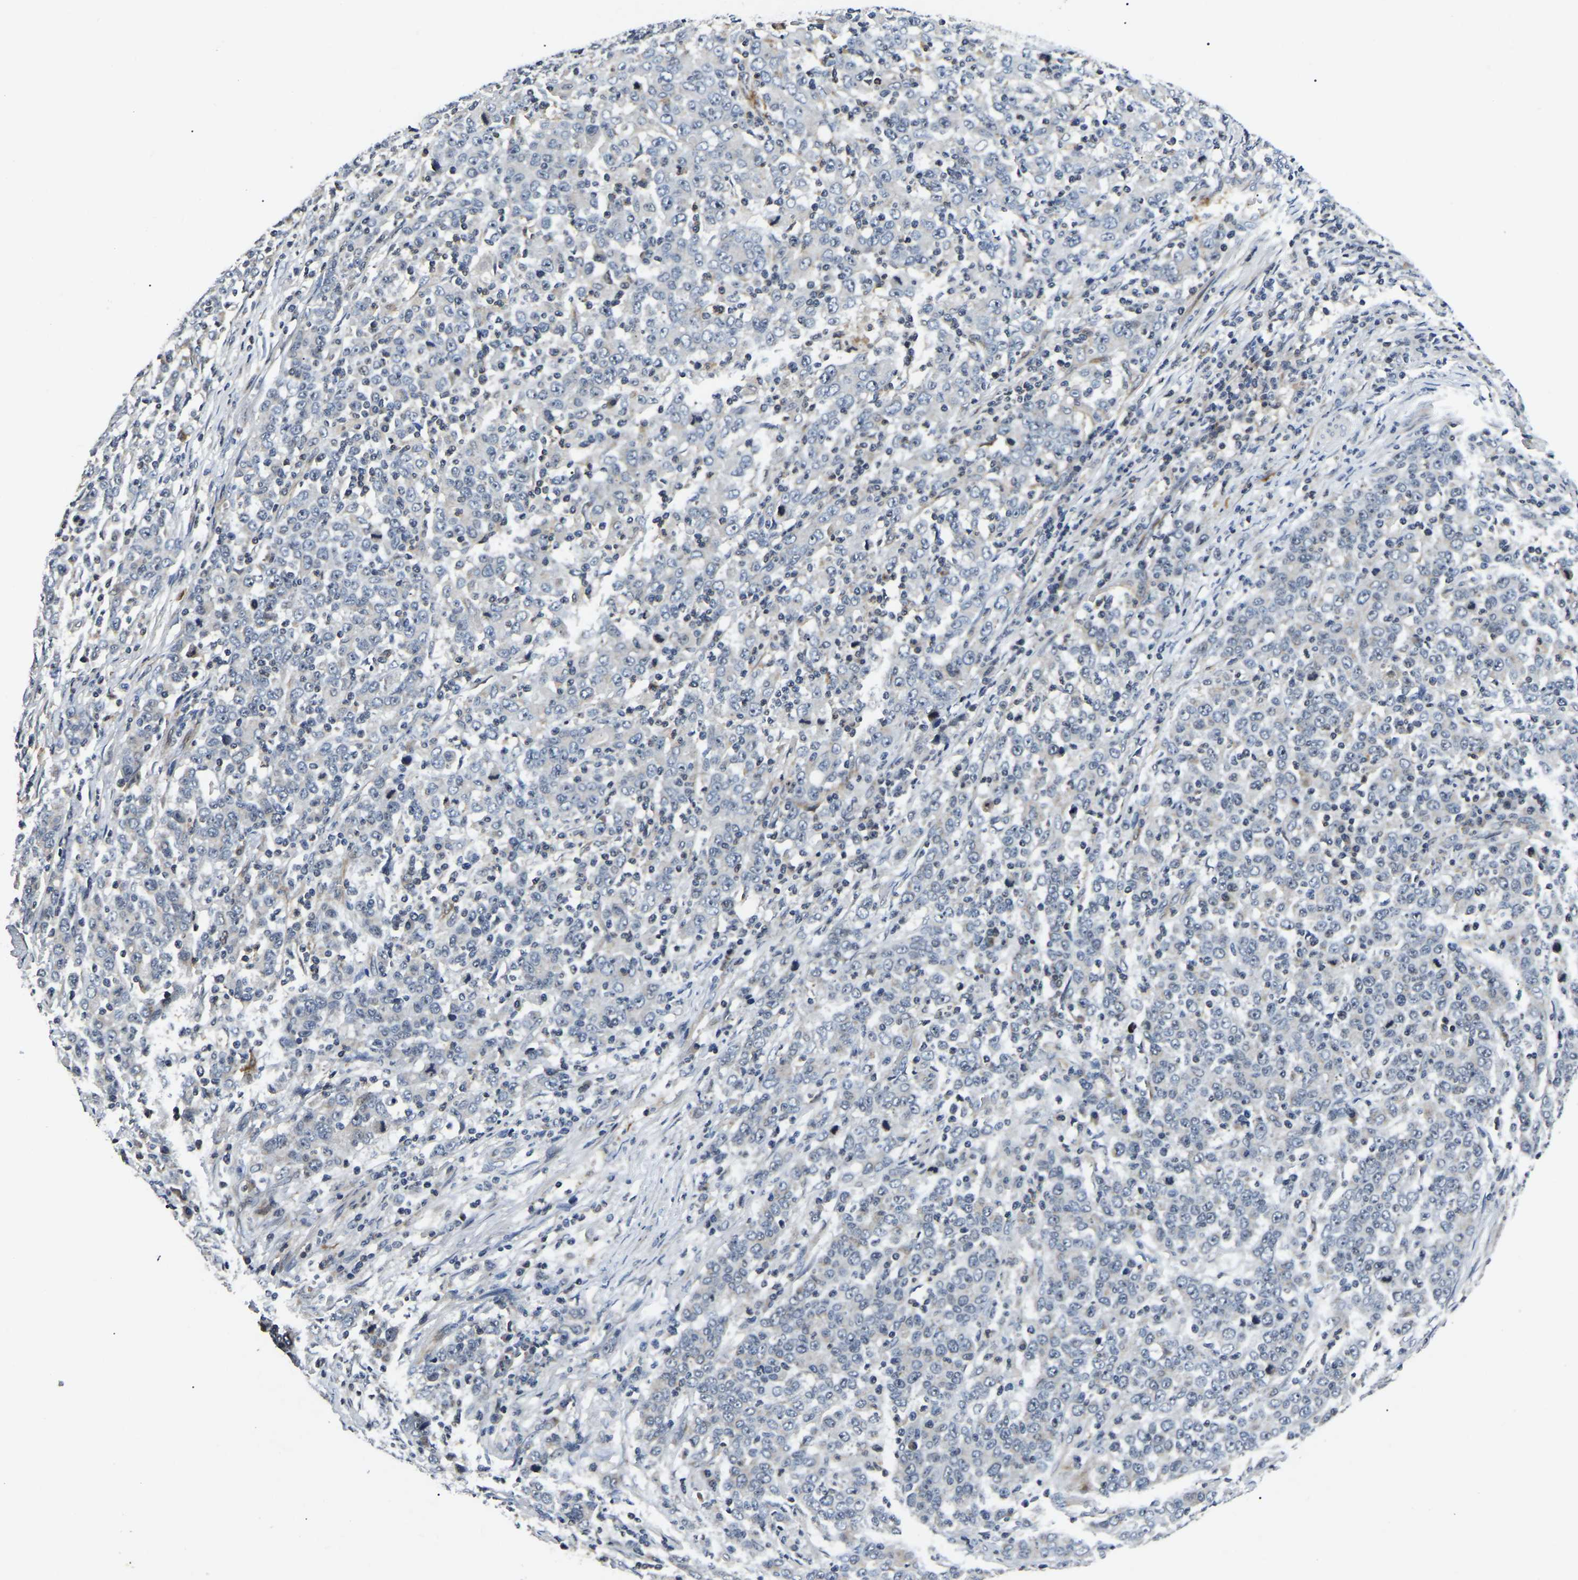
{"staining": {"intensity": "negative", "quantity": "none", "location": "none"}, "tissue": "stomach cancer", "cell_type": "Tumor cells", "image_type": "cancer", "snomed": [{"axis": "morphology", "description": "Adenocarcinoma, NOS"}, {"axis": "topography", "description": "Stomach, upper"}], "caption": "Immunohistochemical staining of human stomach cancer displays no significant staining in tumor cells.", "gene": "RBM28", "patient": {"sex": "male", "age": 69}}